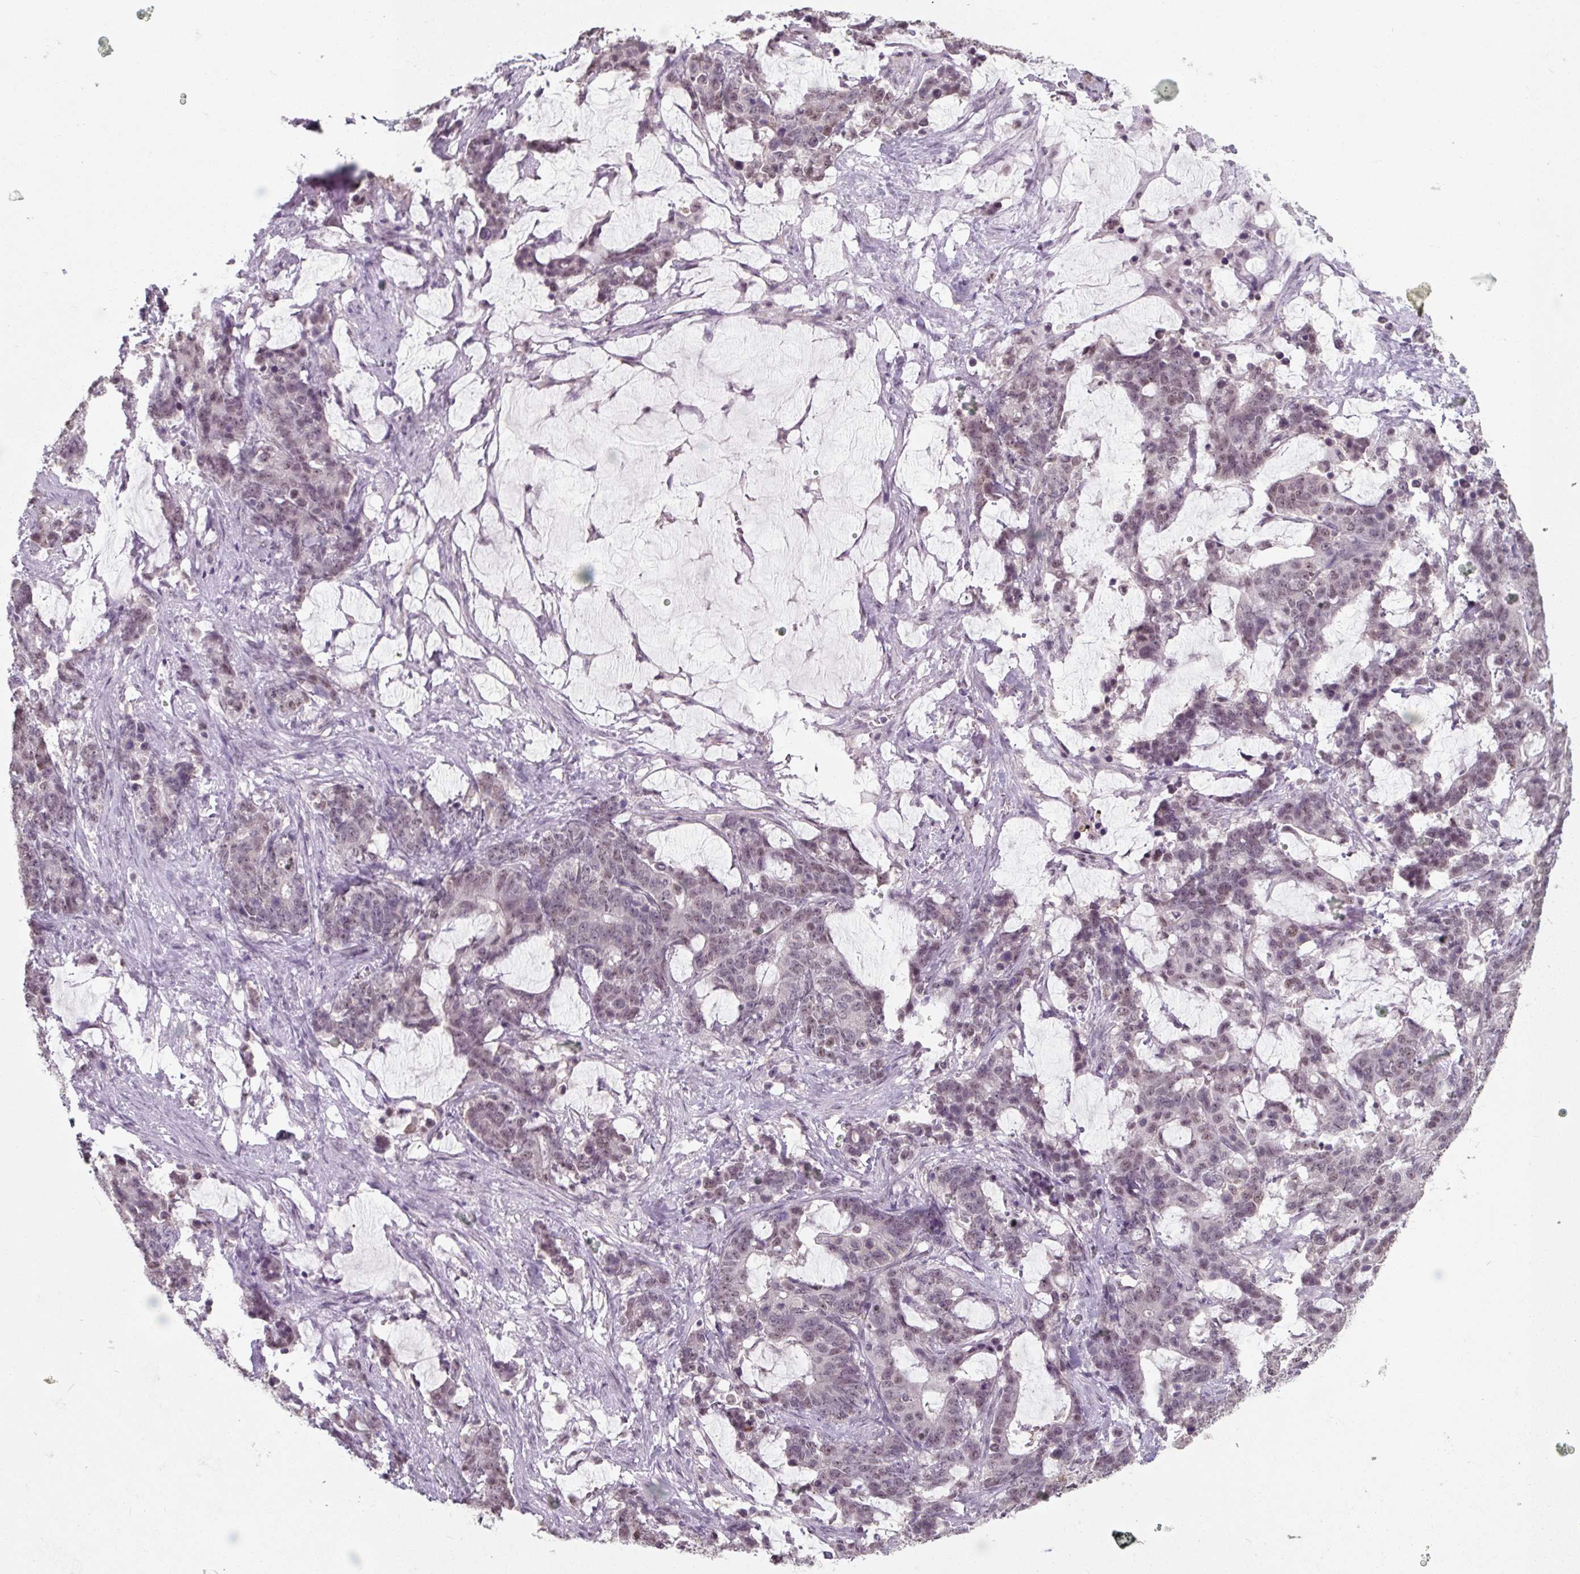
{"staining": {"intensity": "negative", "quantity": "none", "location": "none"}, "tissue": "stomach cancer", "cell_type": "Tumor cells", "image_type": "cancer", "snomed": [{"axis": "morphology", "description": "Normal tissue, NOS"}, {"axis": "morphology", "description": "Adenocarcinoma, NOS"}, {"axis": "topography", "description": "Stomach"}], "caption": "This histopathology image is of adenocarcinoma (stomach) stained with immunohistochemistry (IHC) to label a protein in brown with the nuclei are counter-stained blue. There is no staining in tumor cells.", "gene": "ZFTRAF1", "patient": {"sex": "female", "age": 64}}